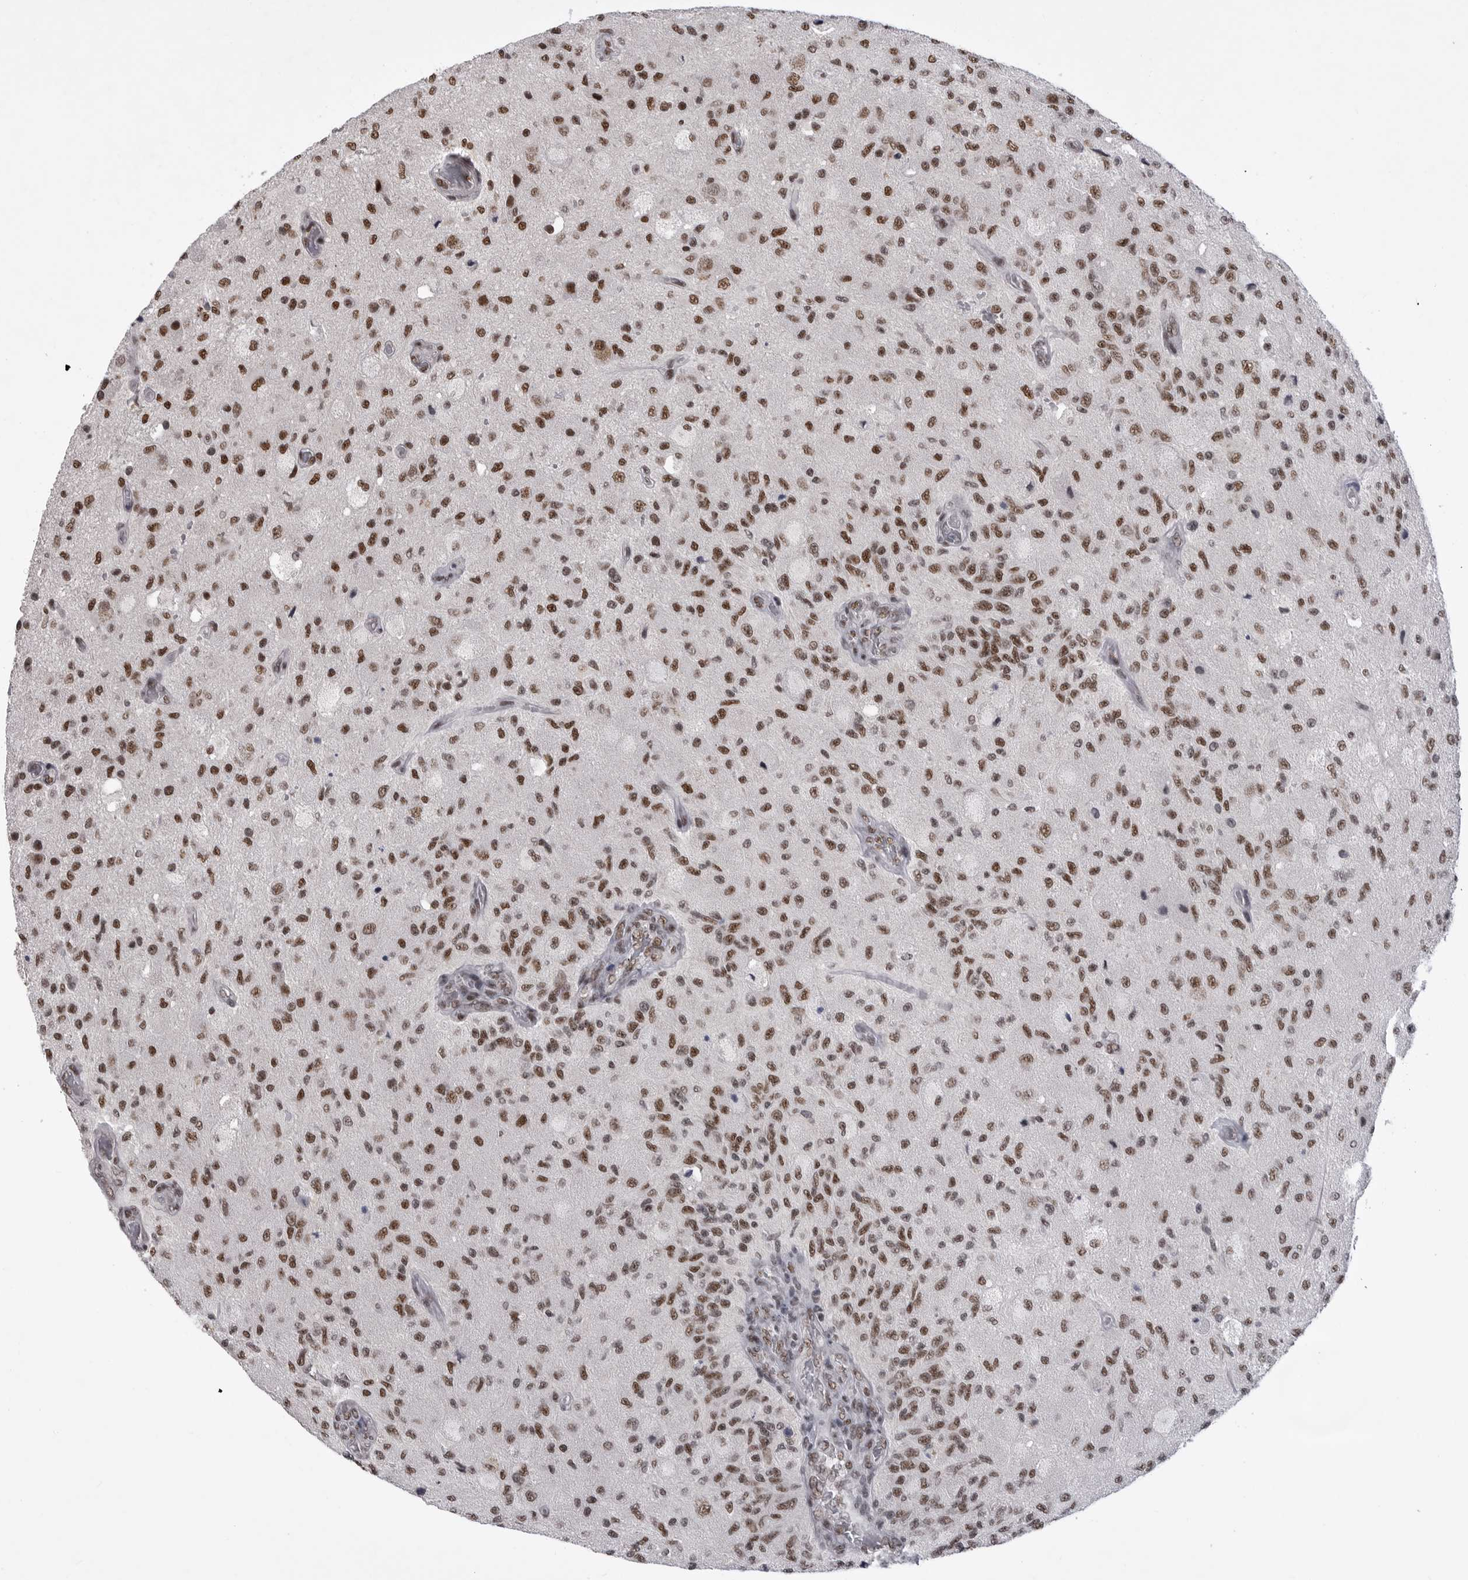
{"staining": {"intensity": "moderate", "quantity": ">75%", "location": "nuclear"}, "tissue": "glioma", "cell_type": "Tumor cells", "image_type": "cancer", "snomed": [{"axis": "morphology", "description": "Normal tissue, NOS"}, {"axis": "morphology", "description": "Glioma, malignant, High grade"}, {"axis": "topography", "description": "Cerebral cortex"}], "caption": "IHC staining of malignant high-grade glioma, which displays medium levels of moderate nuclear expression in approximately >75% of tumor cells indicating moderate nuclear protein staining. The staining was performed using DAB (3,3'-diaminobenzidine) (brown) for protein detection and nuclei were counterstained in hematoxylin (blue).", "gene": "PPP1R8", "patient": {"sex": "male", "age": 77}}